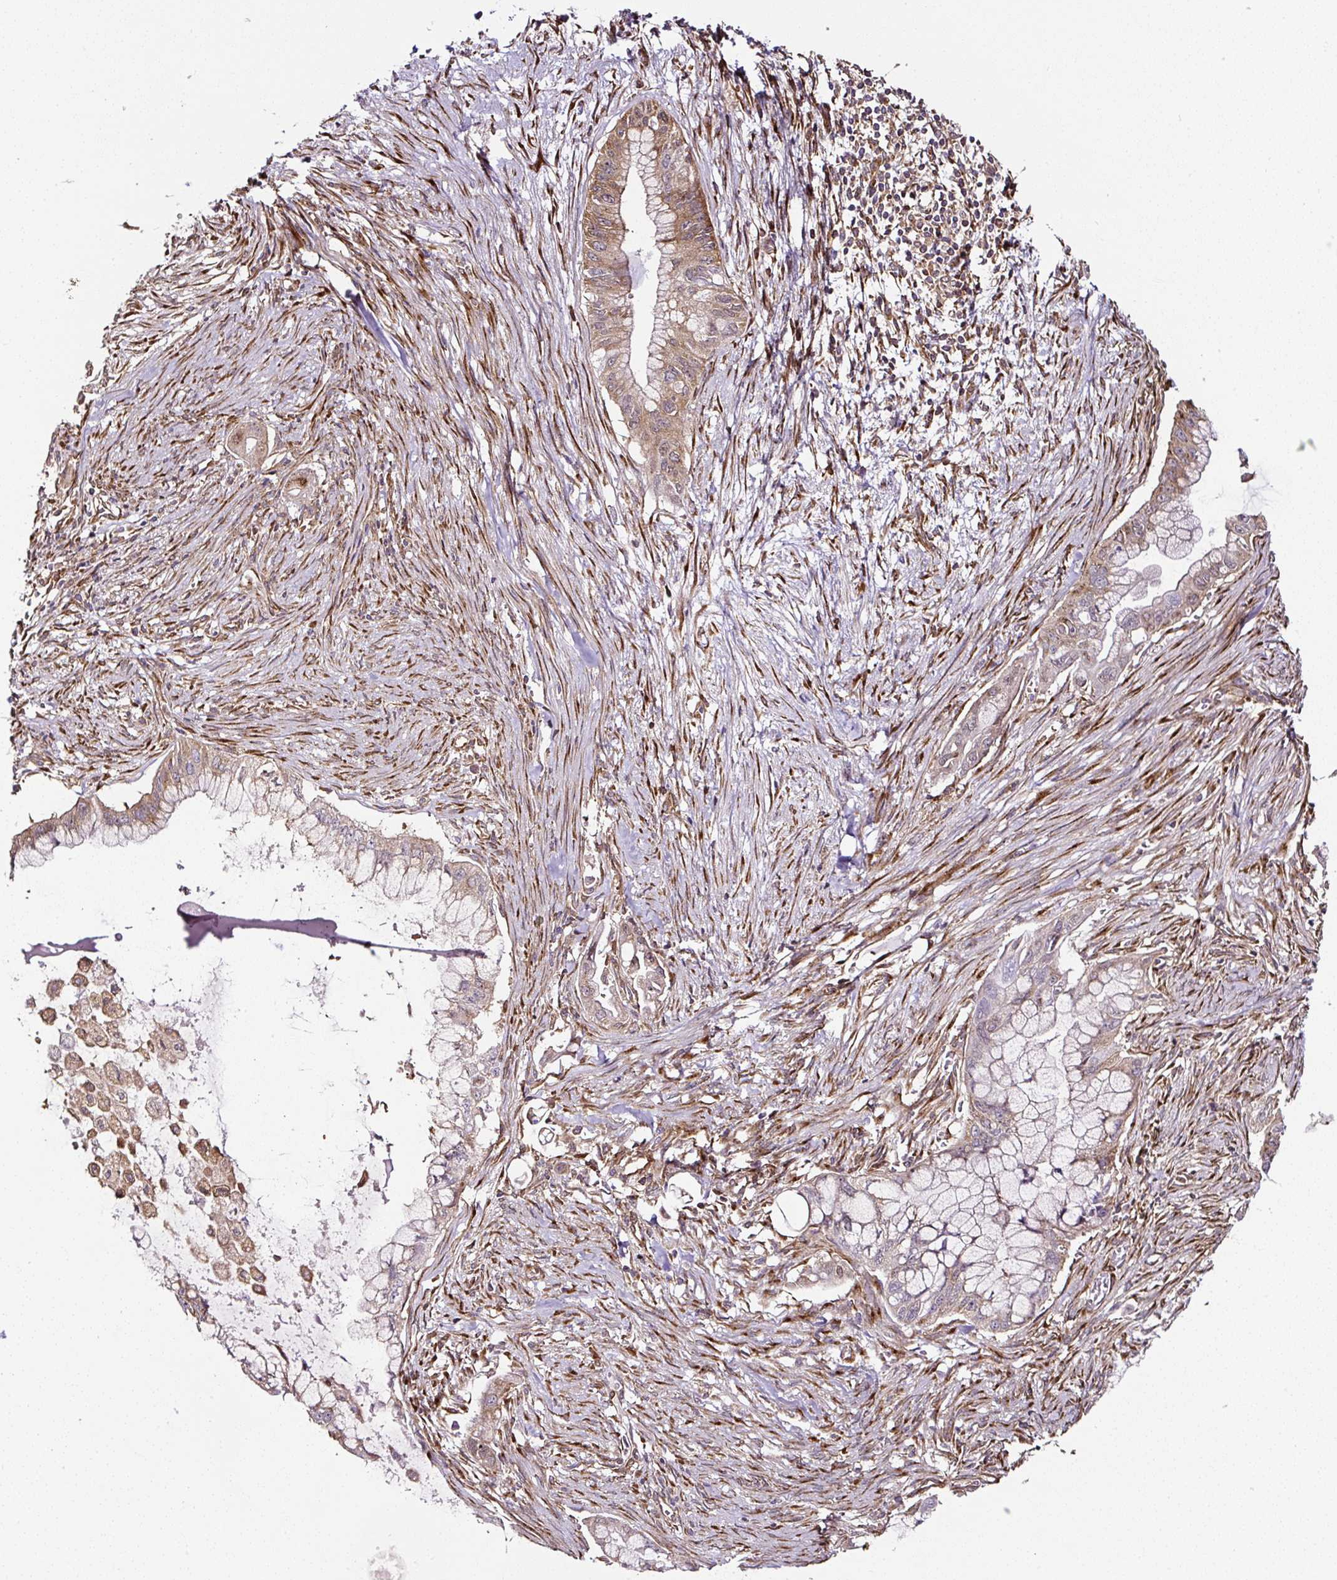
{"staining": {"intensity": "weak", "quantity": ">75%", "location": "cytoplasmic/membranous"}, "tissue": "pancreatic cancer", "cell_type": "Tumor cells", "image_type": "cancer", "snomed": [{"axis": "morphology", "description": "Adenocarcinoma, NOS"}, {"axis": "topography", "description": "Pancreas"}], "caption": "Weak cytoplasmic/membranous positivity is identified in about >75% of tumor cells in adenocarcinoma (pancreatic). Ihc stains the protein of interest in brown and the nuclei are stained blue.", "gene": "KDM4E", "patient": {"sex": "male", "age": 48}}